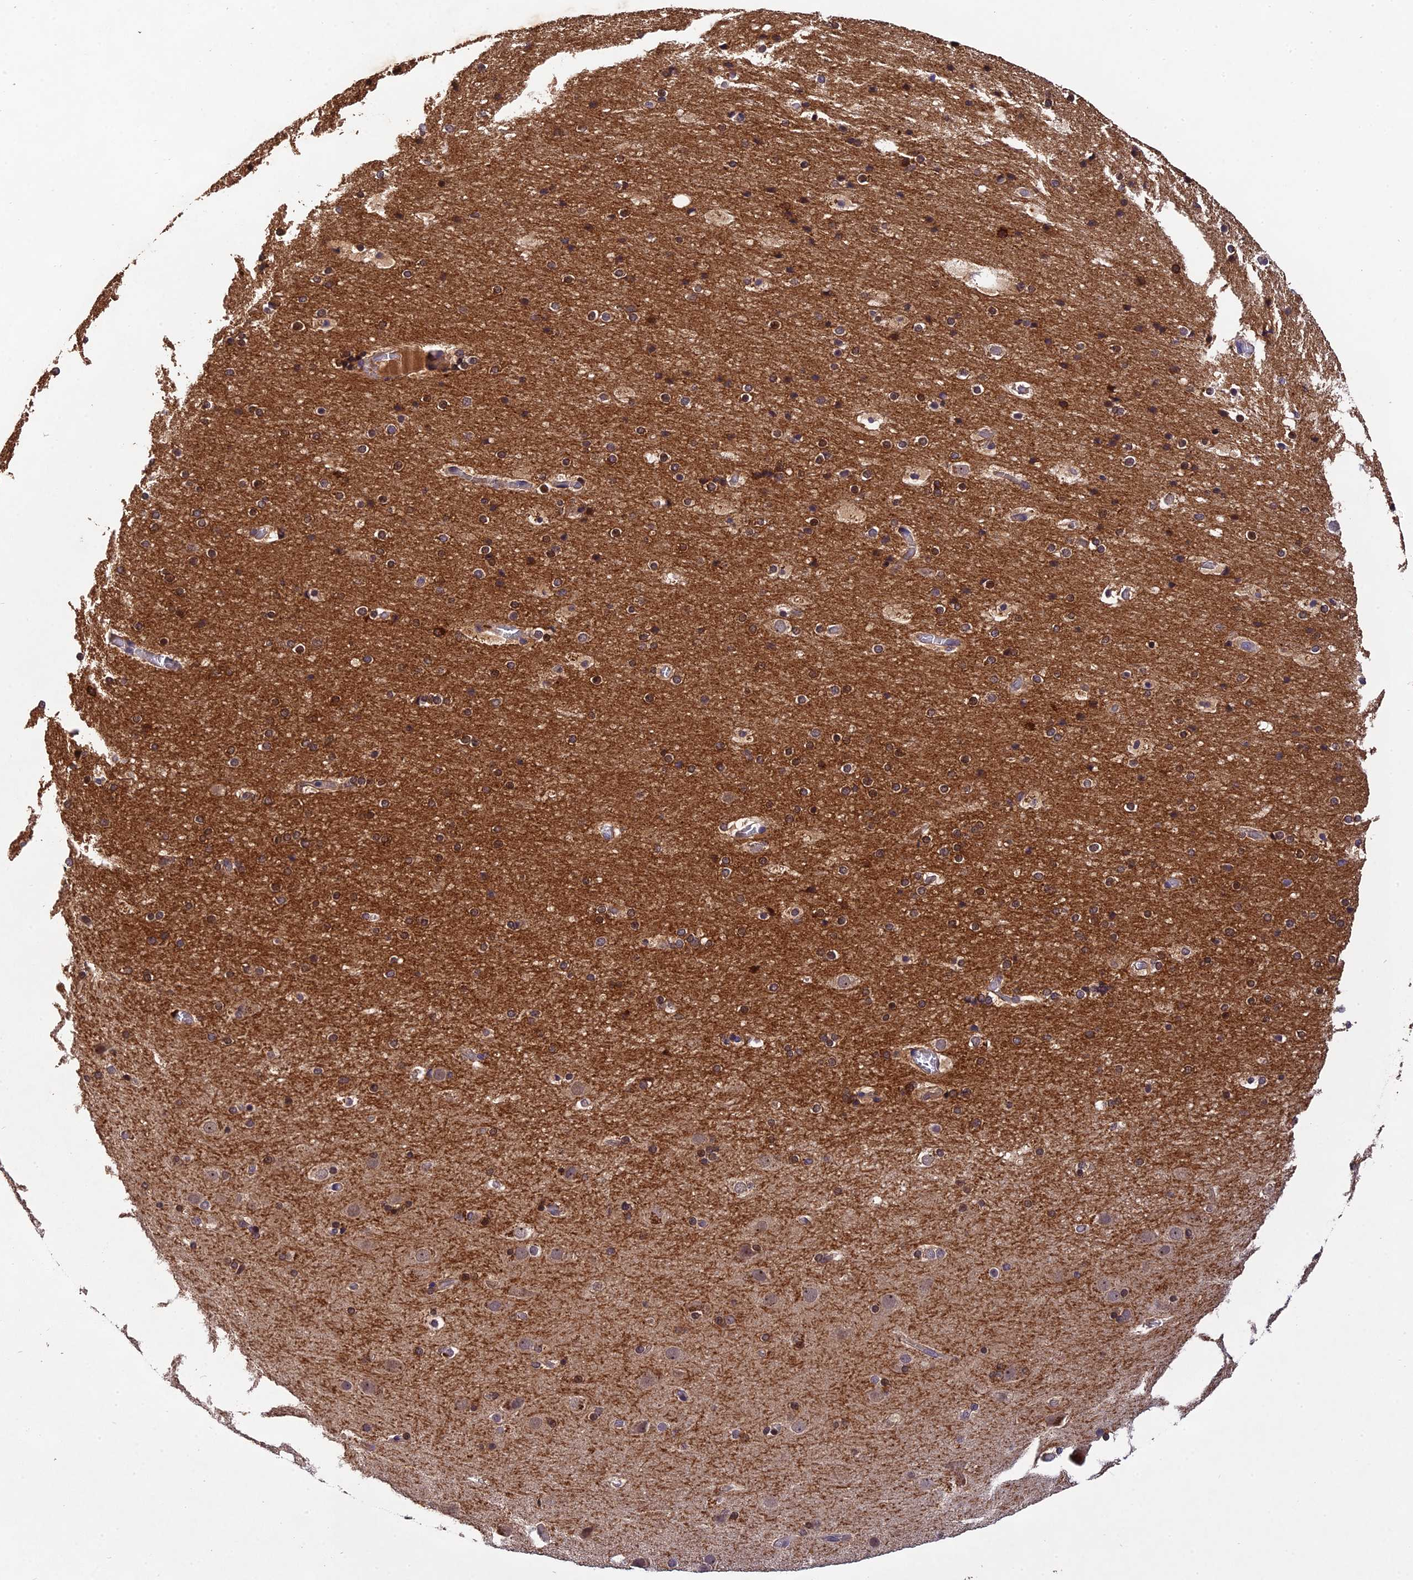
{"staining": {"intensity": "negative", "quantity": "none", "location": "none"}, "tissue": "cerebral cortex", "cell_type": "Endothelial cells", "image_type": "normal", "snomed": [{"axis": "morphology", "description": "Normal tissue, NOS"}, {"axis": "topography", "description": "Cerebral cortex"}], "caption": "A photomicrograph of human cerebral cortex is negative for staining in endothelial cells. (DAB immunohistochemistry (IHC) visualized using brightfield microscopy, high magnification).", "gene": "DENND5B", "patient": {"sex": "male", "age": 57}}